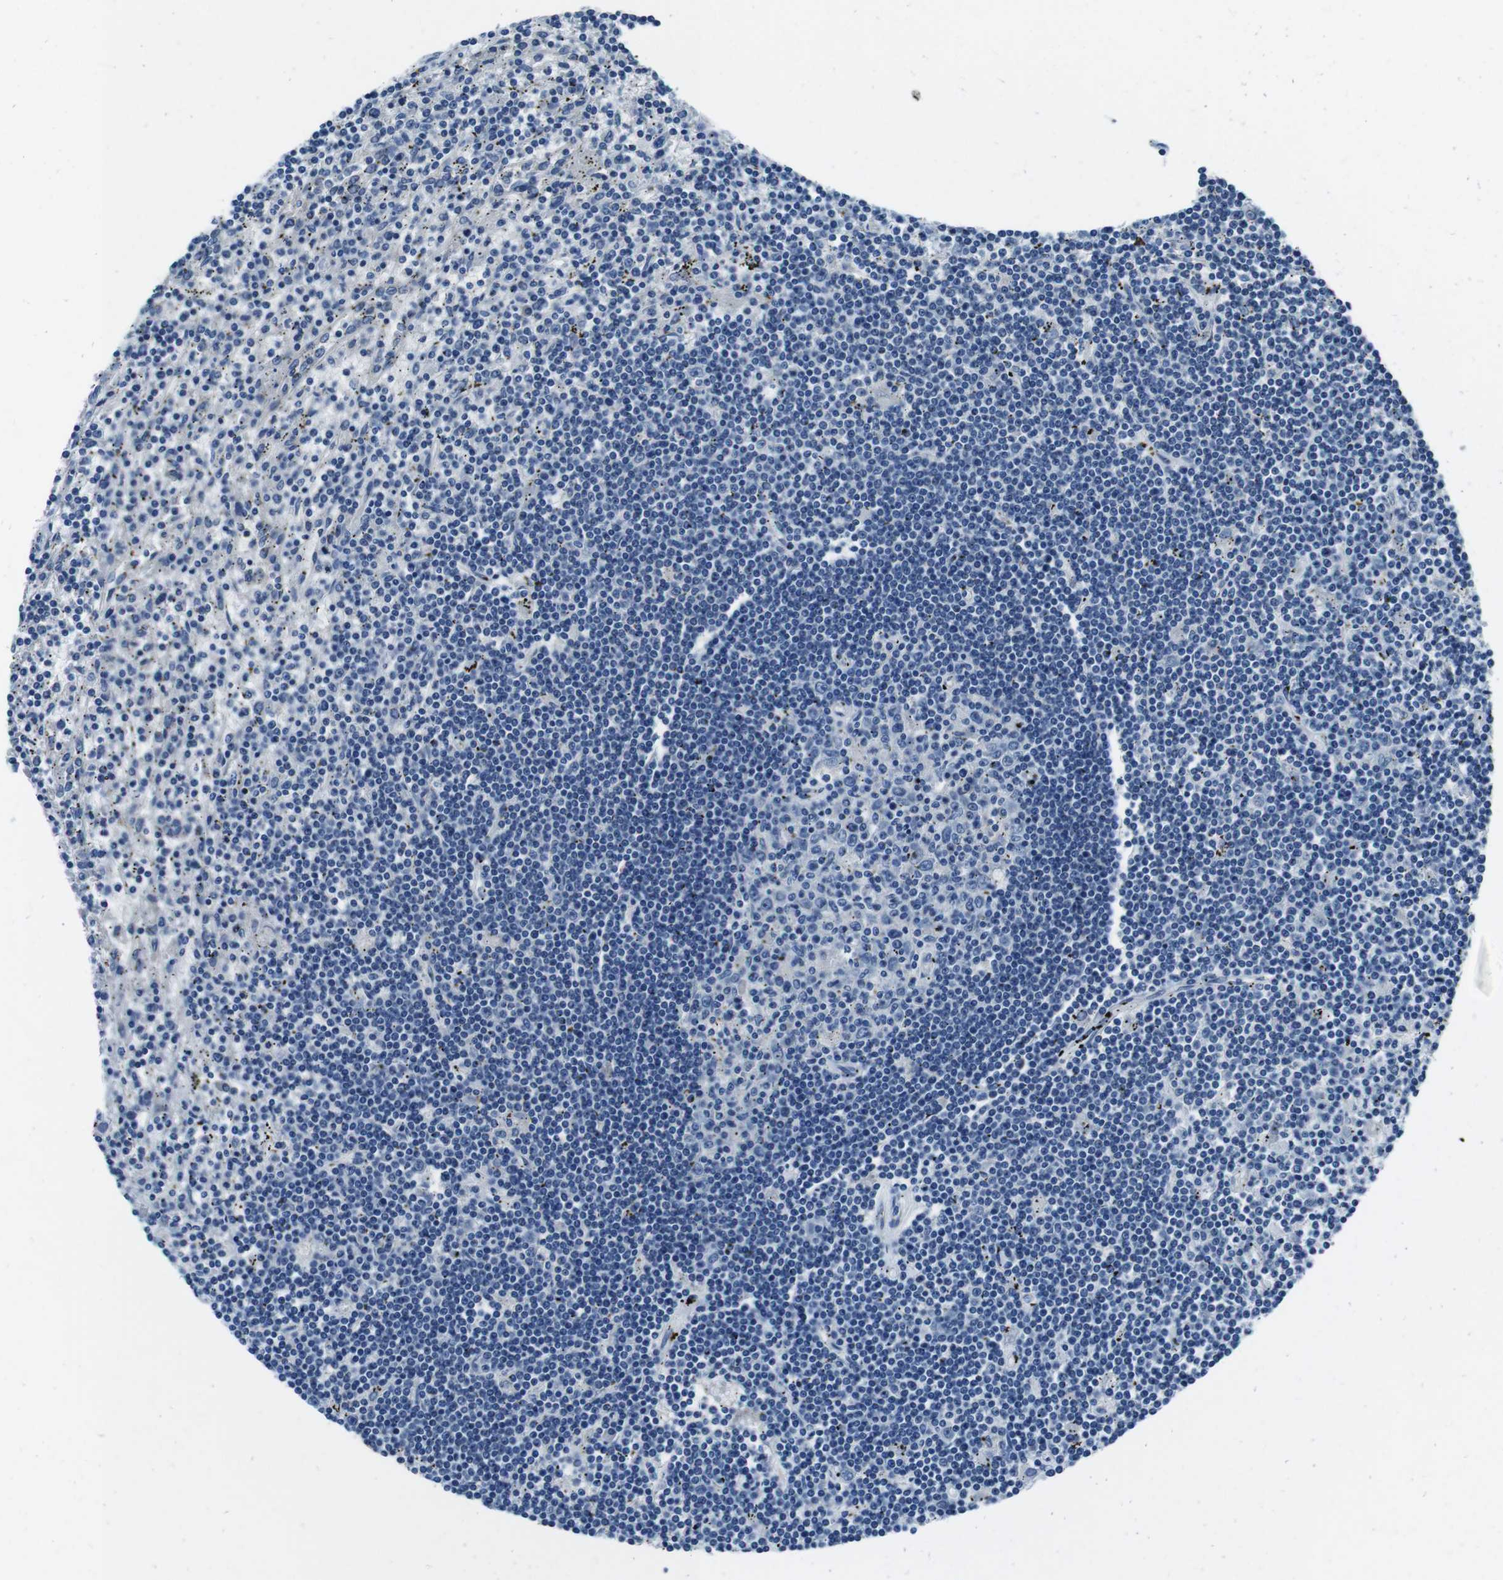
{"staining": {"intensity": "negative", "quantity": "none", "location": "none"}, "tissue": "lymphoma", "cell_type": "Tumor cells", "image_type": "cancer", "snomed": [{"axis": "morphology", "description": "Malignant lymphoma, non-Hodgkin's type, Low grade"}, {"axis": "topography", "description": "Spleen"}], "caption": "Micrograph shows no significant protein positivity in tumor cells of lymphoma.", "gene": "CASQ1", "patient": {"sex": "male", "age": 76}}